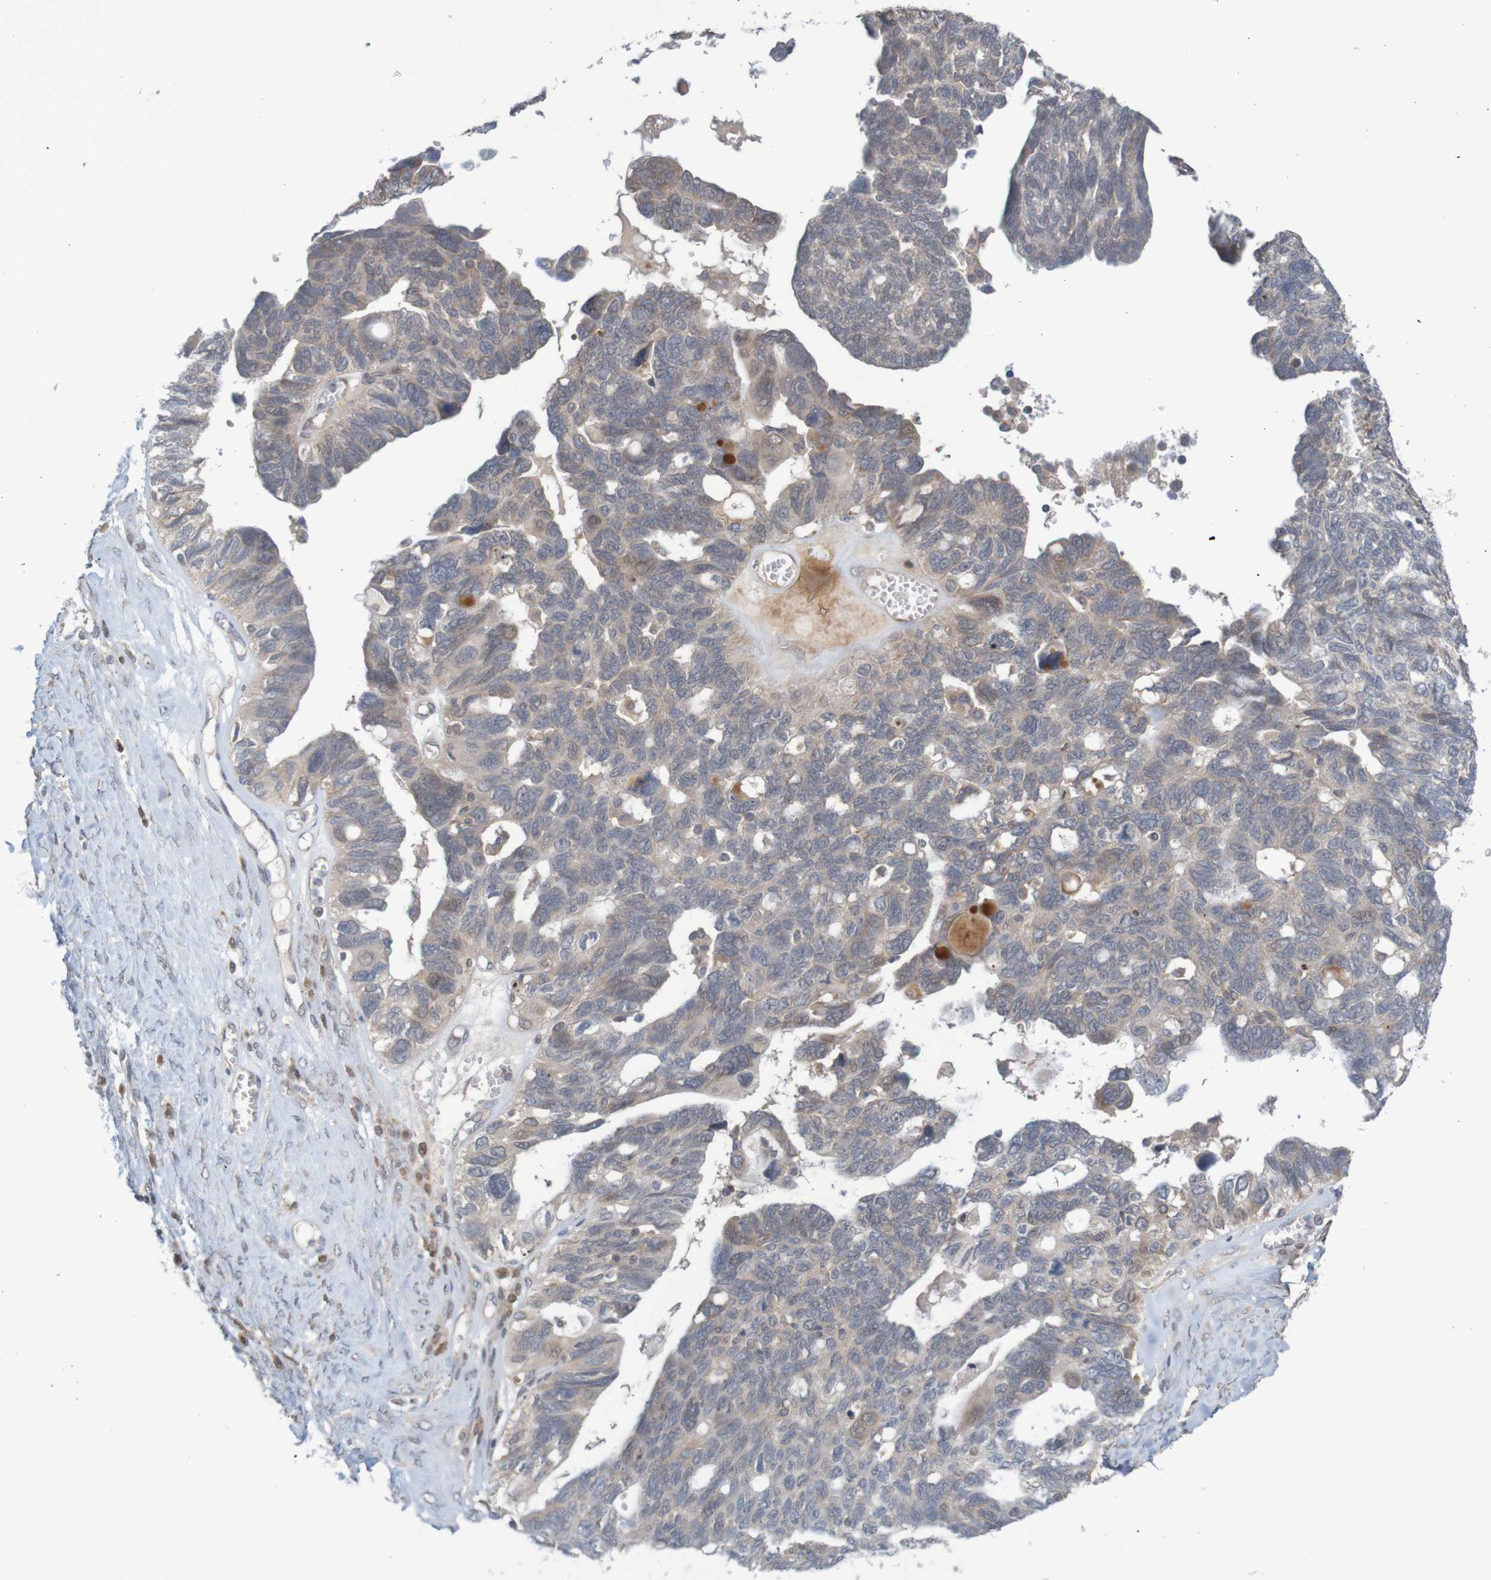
{"staining": {"intensity": "weak", "quantity": "<25%", "location": "cytoplasmic/membranous"}, "tissue": "ovarian cancer", "cell_type": "Tumor cells", "image_type": "cancer", "snomed": [{"axis": "morphology", "description": "Cystadenocarcinoma, serous, NOS"}, {"axis": "topography", "description": "Ovary"}], "caption": "Human serous cystadenocarcinoma (ovarian) stained for a protein using immunohistochemistry (IHC) demonstrates no staining in tumor cells.", "gene": "ANKK1", "patient": {"sex": "female", "age": 79}}